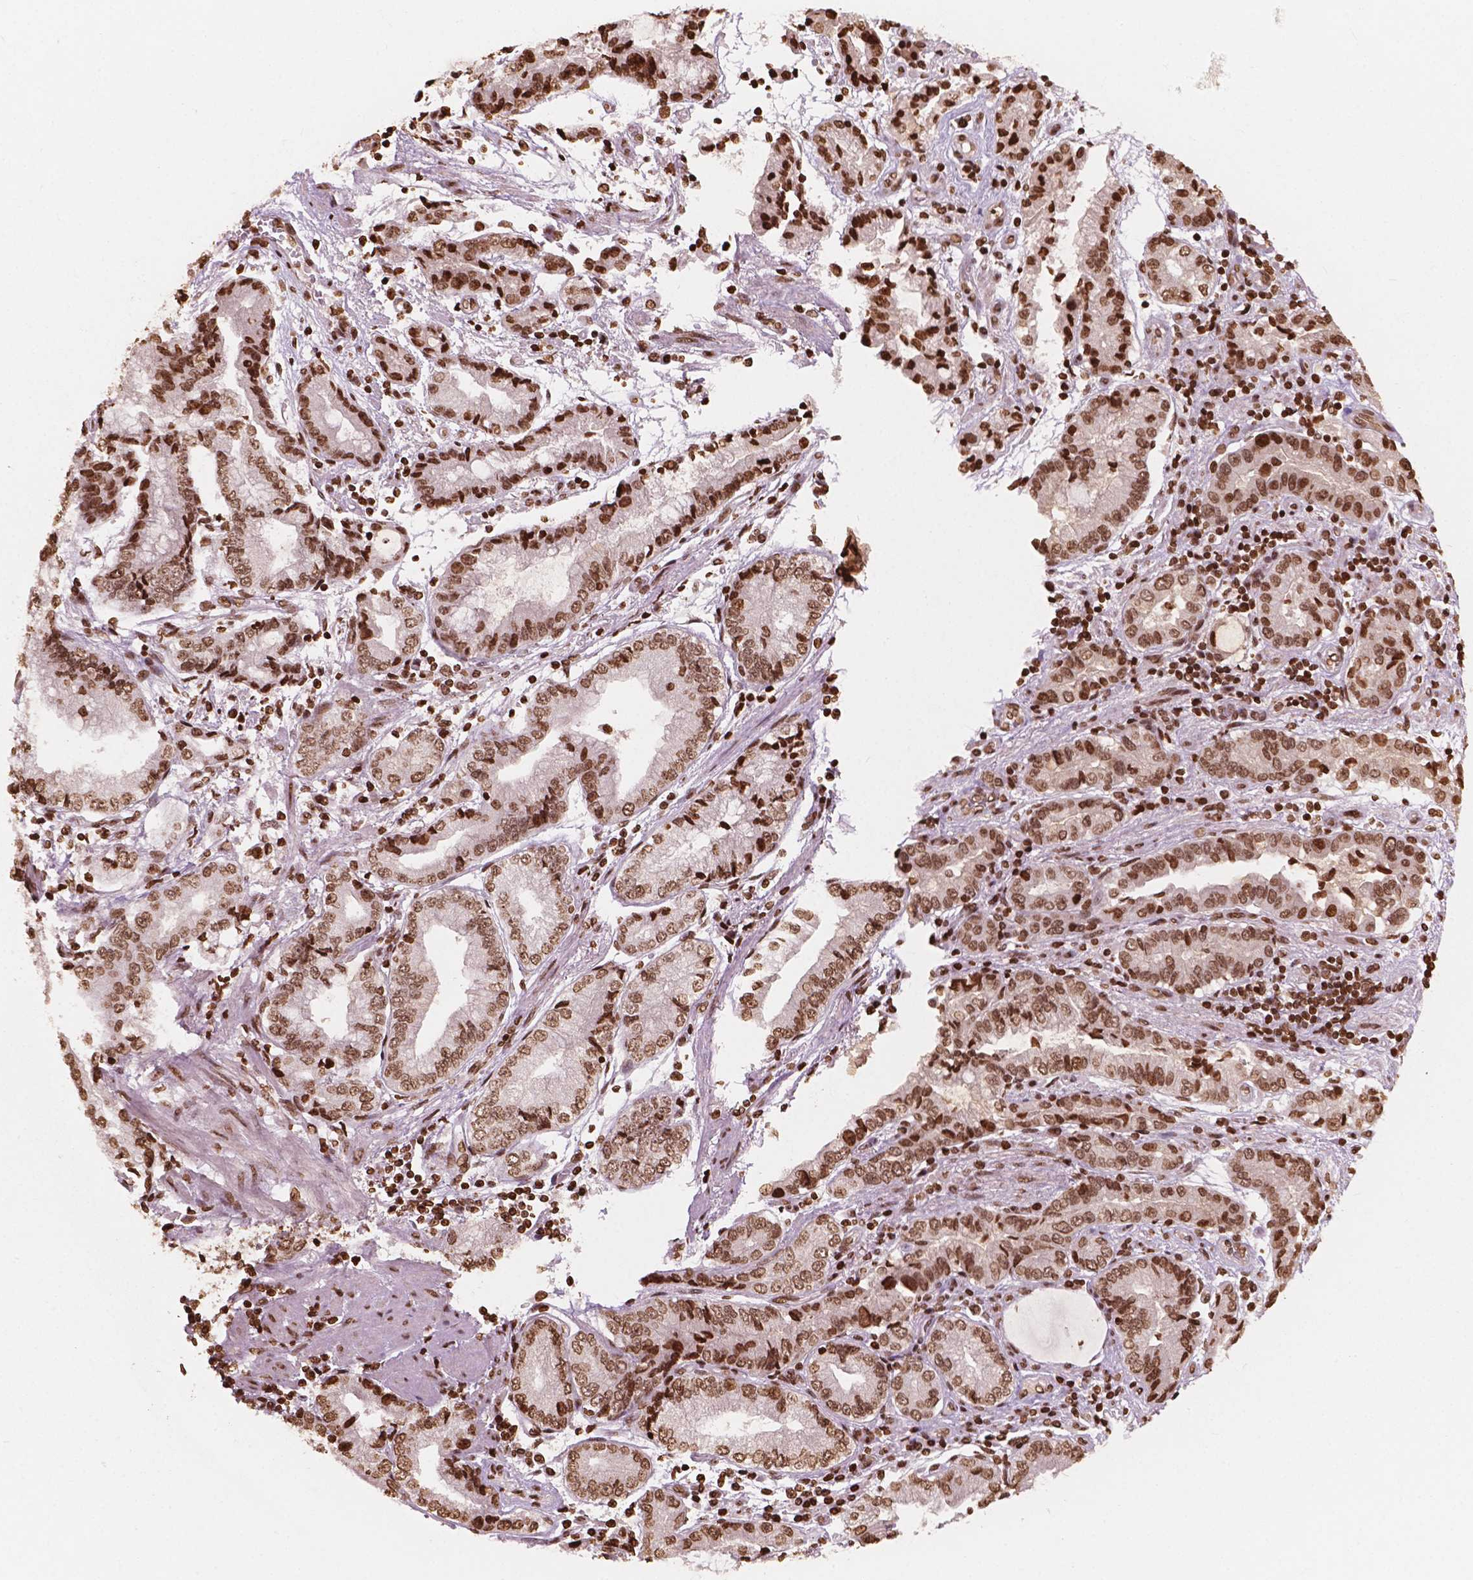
{"staining": {"intensity": "moderate", "quantity": ">75%", "location": "nuclear"}, "tissue": "stomach cancer", "cell_type": "Tumor cells", "image_type": "cancer", "snomed": [{"axis": "morphology", "description": "Adenocarcinoma, NOS"}, {"axis": "topography", "description": "Stomach, upper"}], "caption": "Immunohistochemical staining of stomach cancer (adenocarcinoma) exhibits medium levels of moderate nuclear positivity in approximately >75% of tumor cells. (DAB (3,3'-diaminobenzidine) IHC, brown staining for protein, blue staining for nuclei).", "gene": "H3C7", "patient": {"sex": "female", "age": 74}}